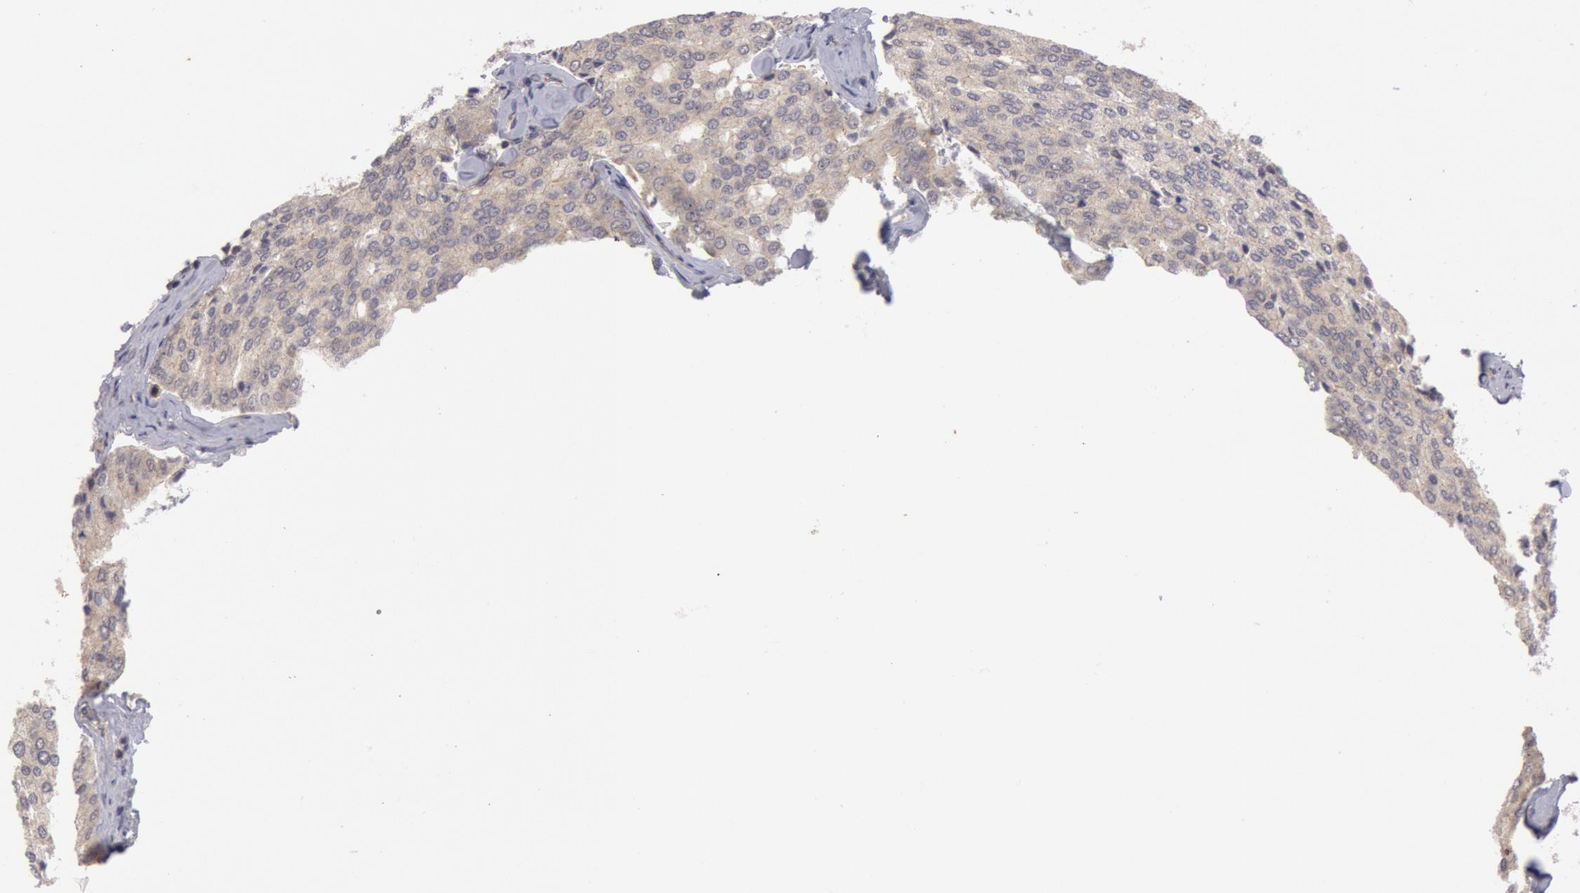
{"staining": {"intensity": "moderate", "quantity": ">75%", "location": "cytoplasmic/membranous"}, "tissue": "prostate cancer", "cell_type": "Tumor cells", "image_type": "cancer", "snomed": [{"axis": "morphology", "description": "Adenocarcinoma, High grade"}, {"axis": "topography", "description": "Prostate"}], "caption": "Moderate cytoplasmic/membranous expression for a protein is present in approximately >75% of tumor cells of prostate adenocarcinoma (high-grade) using immunohistochemistry (IHC).", "gene": "PLA2G6", "patient": {"sex": "male", "age": 64}}